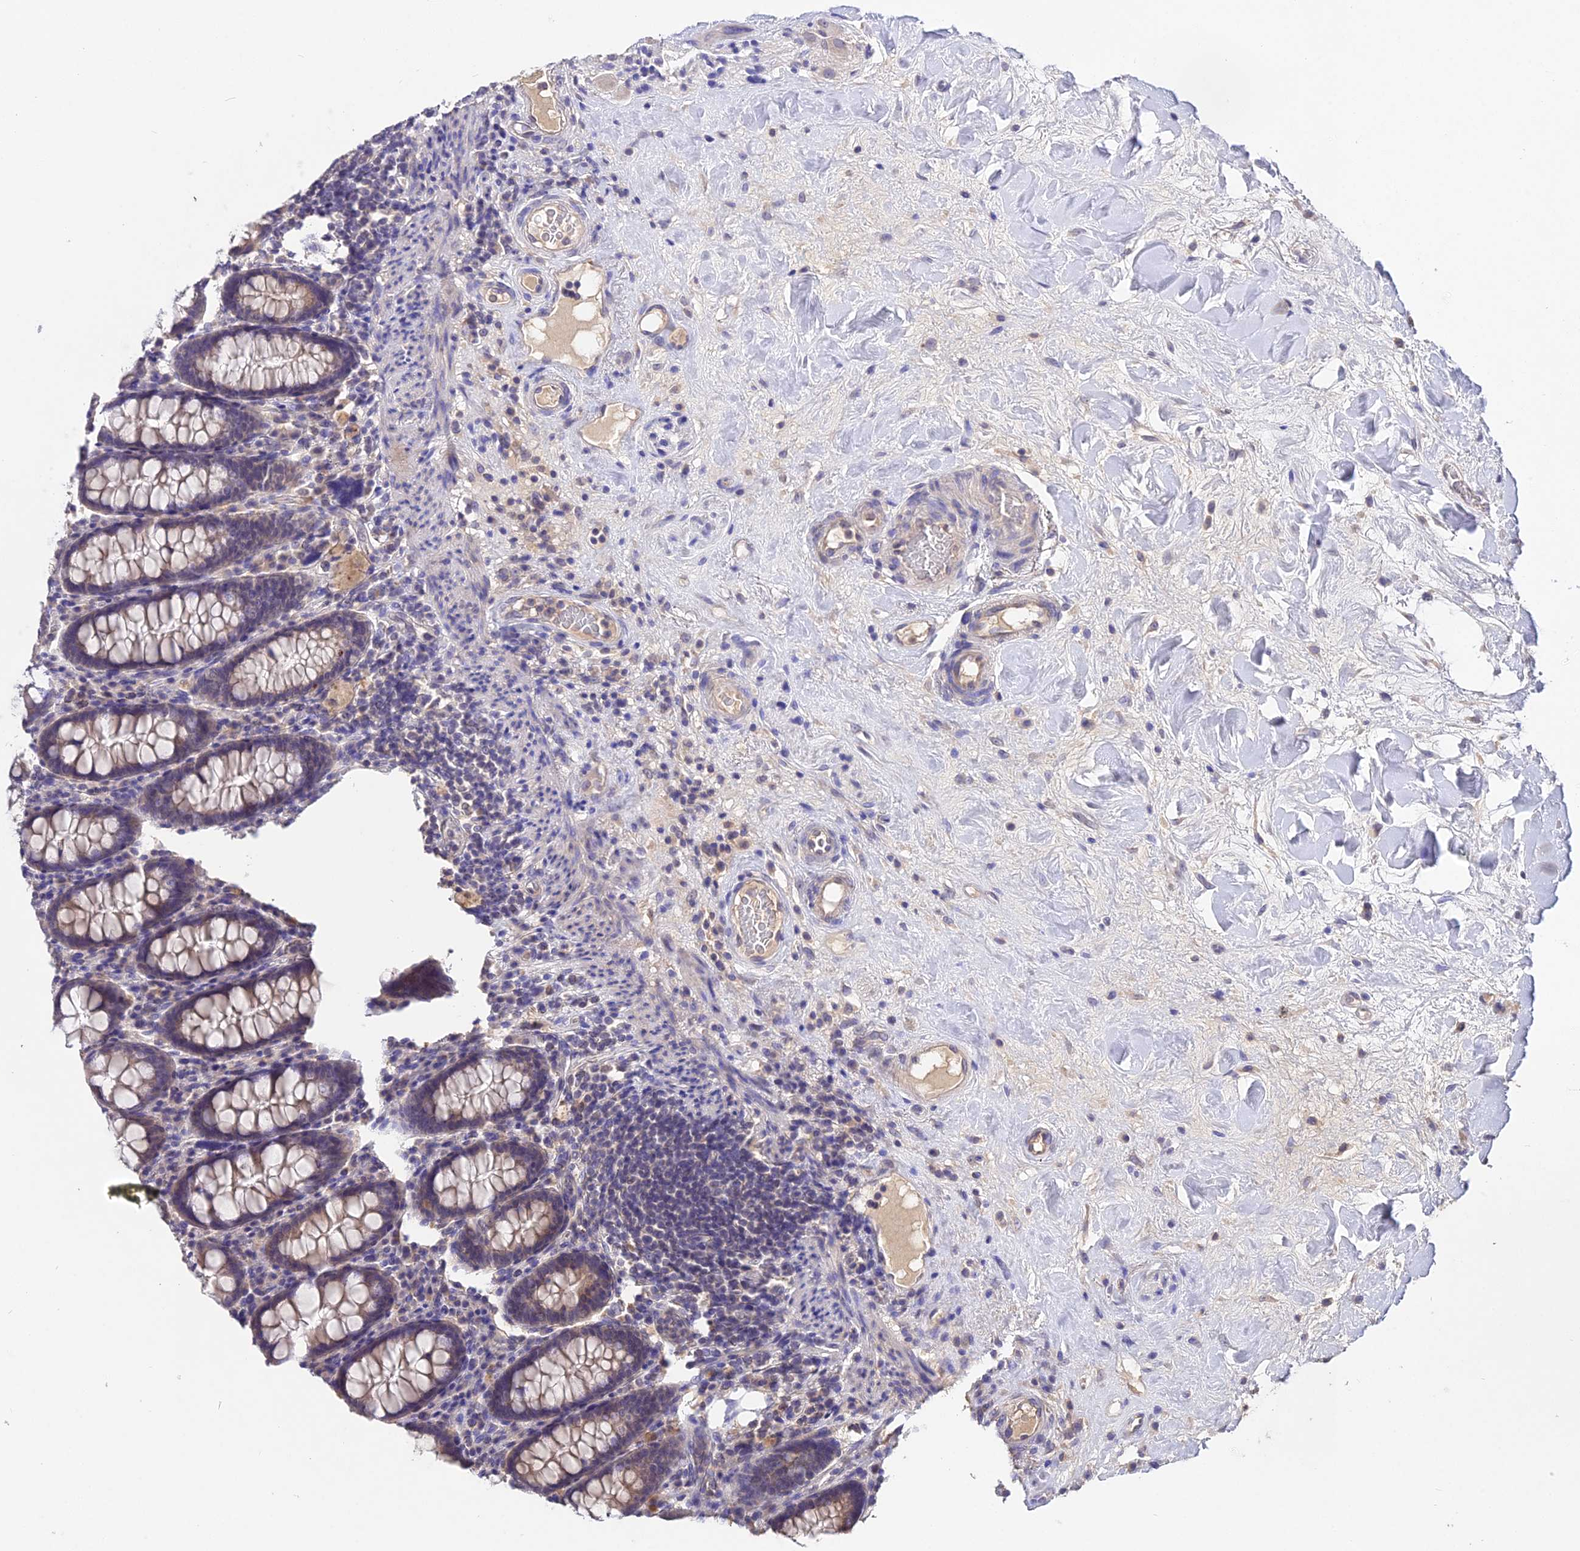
{"staining": {"intensity": "weak", "quantity": ">75%", "location": "cytoplasmic/membranous"}, "tissue": "colon", "cell_type": "Endothelial cells", "image_type": "normal", "snomed": [{"axis": "morphology", "description": "Normal tissue, NOS"}, {"axis": "topography", "description": "Colon"}], "caption": "DAB immunohistochemical staining of normal colon demonstrates weak cytoplasmic/membranous protein positivity in about >75% of endothelial cells. The staining was performed using DAB, with brown indicating positive protein expression. Nuclei are stained blue with hematoxylin.", "gene": "PGK1", "patient": {"sex": "female", "age": 79}}